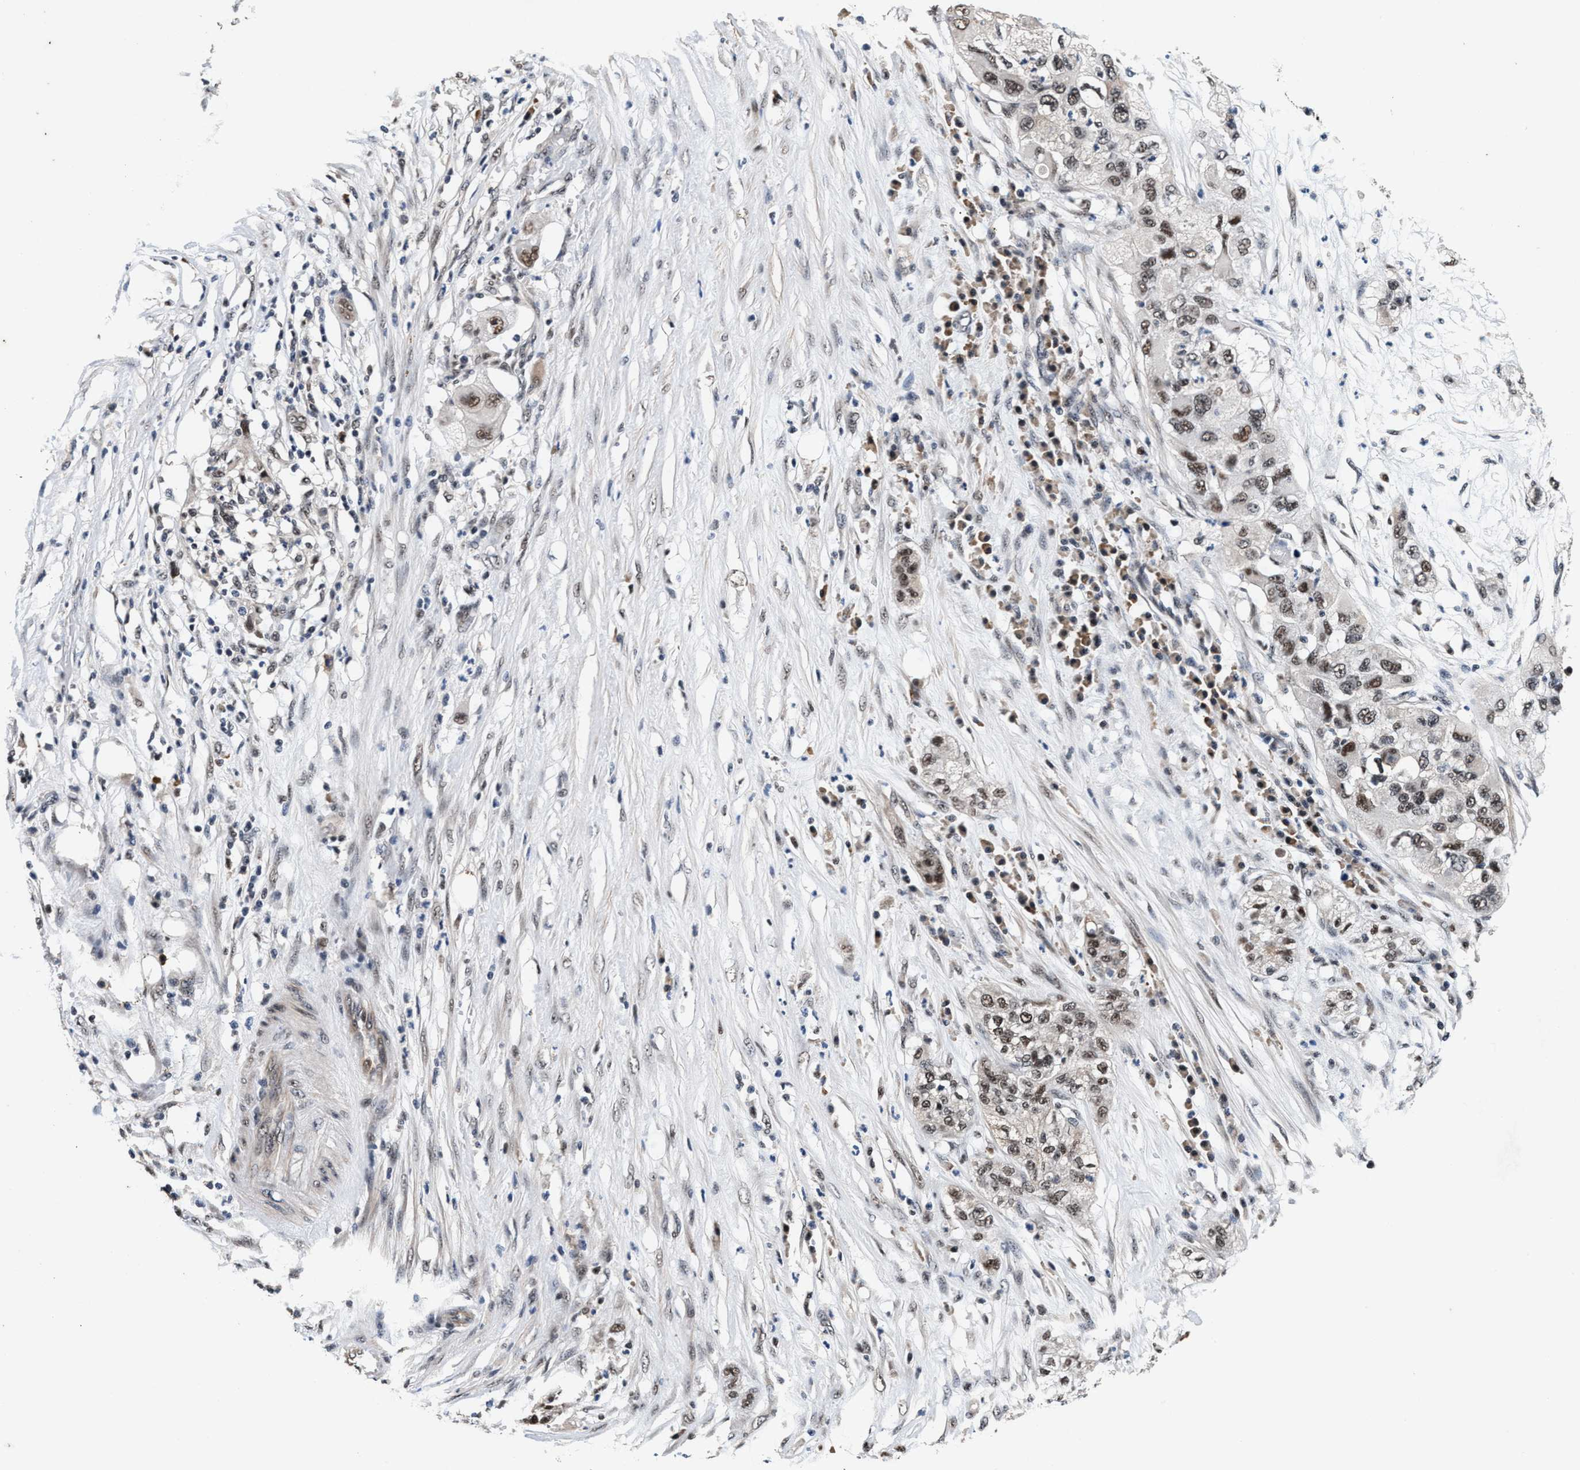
{"staining": {"intensity": "moderate", "quantity": ">75%", "location": "nuclear"}, "tissue": "pancreatic cancer", "cell_type": "Tumor cells", "image_type": "cancer", "snomed": [{"axis": "morphology", "description": "Adenocarcinoma, NOS"}, {"axis": "topography", "description": "Pancreas"}], "caption": "A photomicrograph of human pancreatic cancer (adenocarcinoma) stained for a protein displays moderate nuclear brown staining in tumor cells. (IHC, brightfield microscopy, high magnification).", "gene": "USP16", "patient": {"sex": "female", "age": 78}}